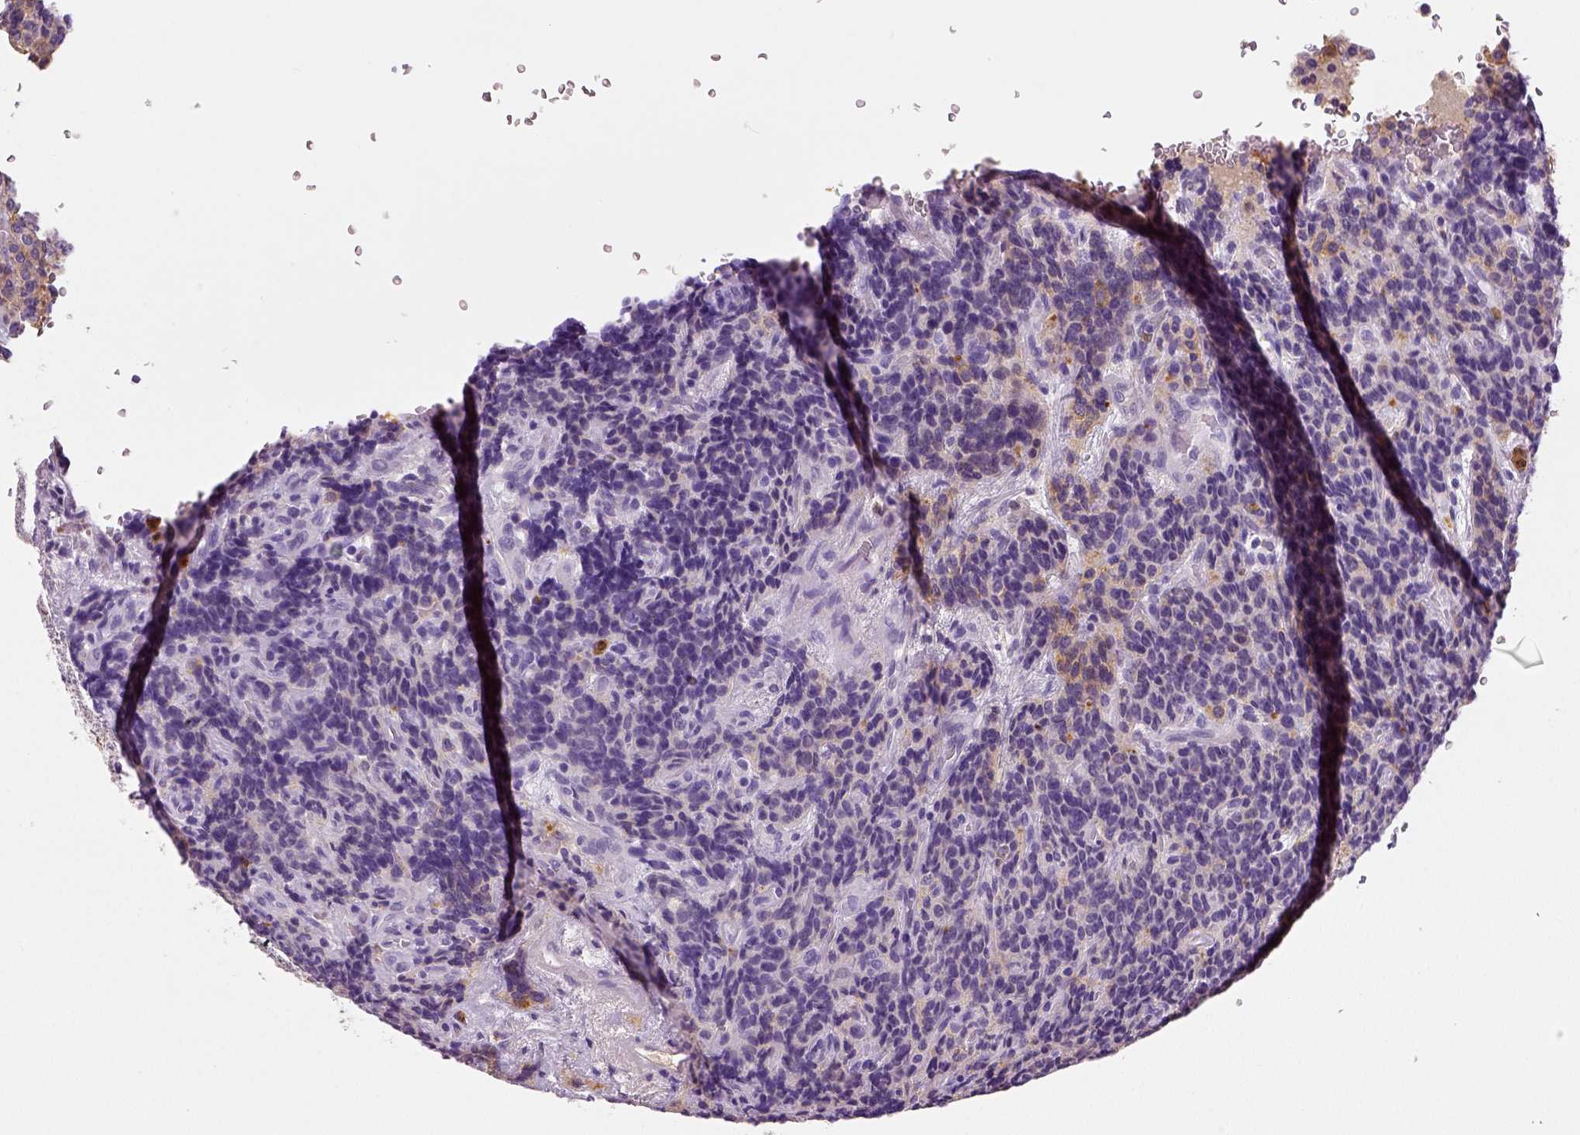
{"staining": {"intensity": "moderate", "quantity": "25%-75%", "location": "cytoplasmic/membranous"}, "tissue": "carcinoid", "cell_type": "Tumor cells", "image_type": "cancer", "snomed": [{"axis": "morphology", "description": "Carcinoid, malignant, NOS"}, {"axis": "topography", "description": "Pancreas"}], "caption": "Protein staining by immunohistochemistry (IHC) shows moderate cytoplasmic/membranous positivity in about 25%-75% of tumor cells in carcinoid. (DAB IHC, brown staining for protein, blue staining for nuclei).", "gene": "NECAB2", "patient": {"sex": "male", "age": 36}}